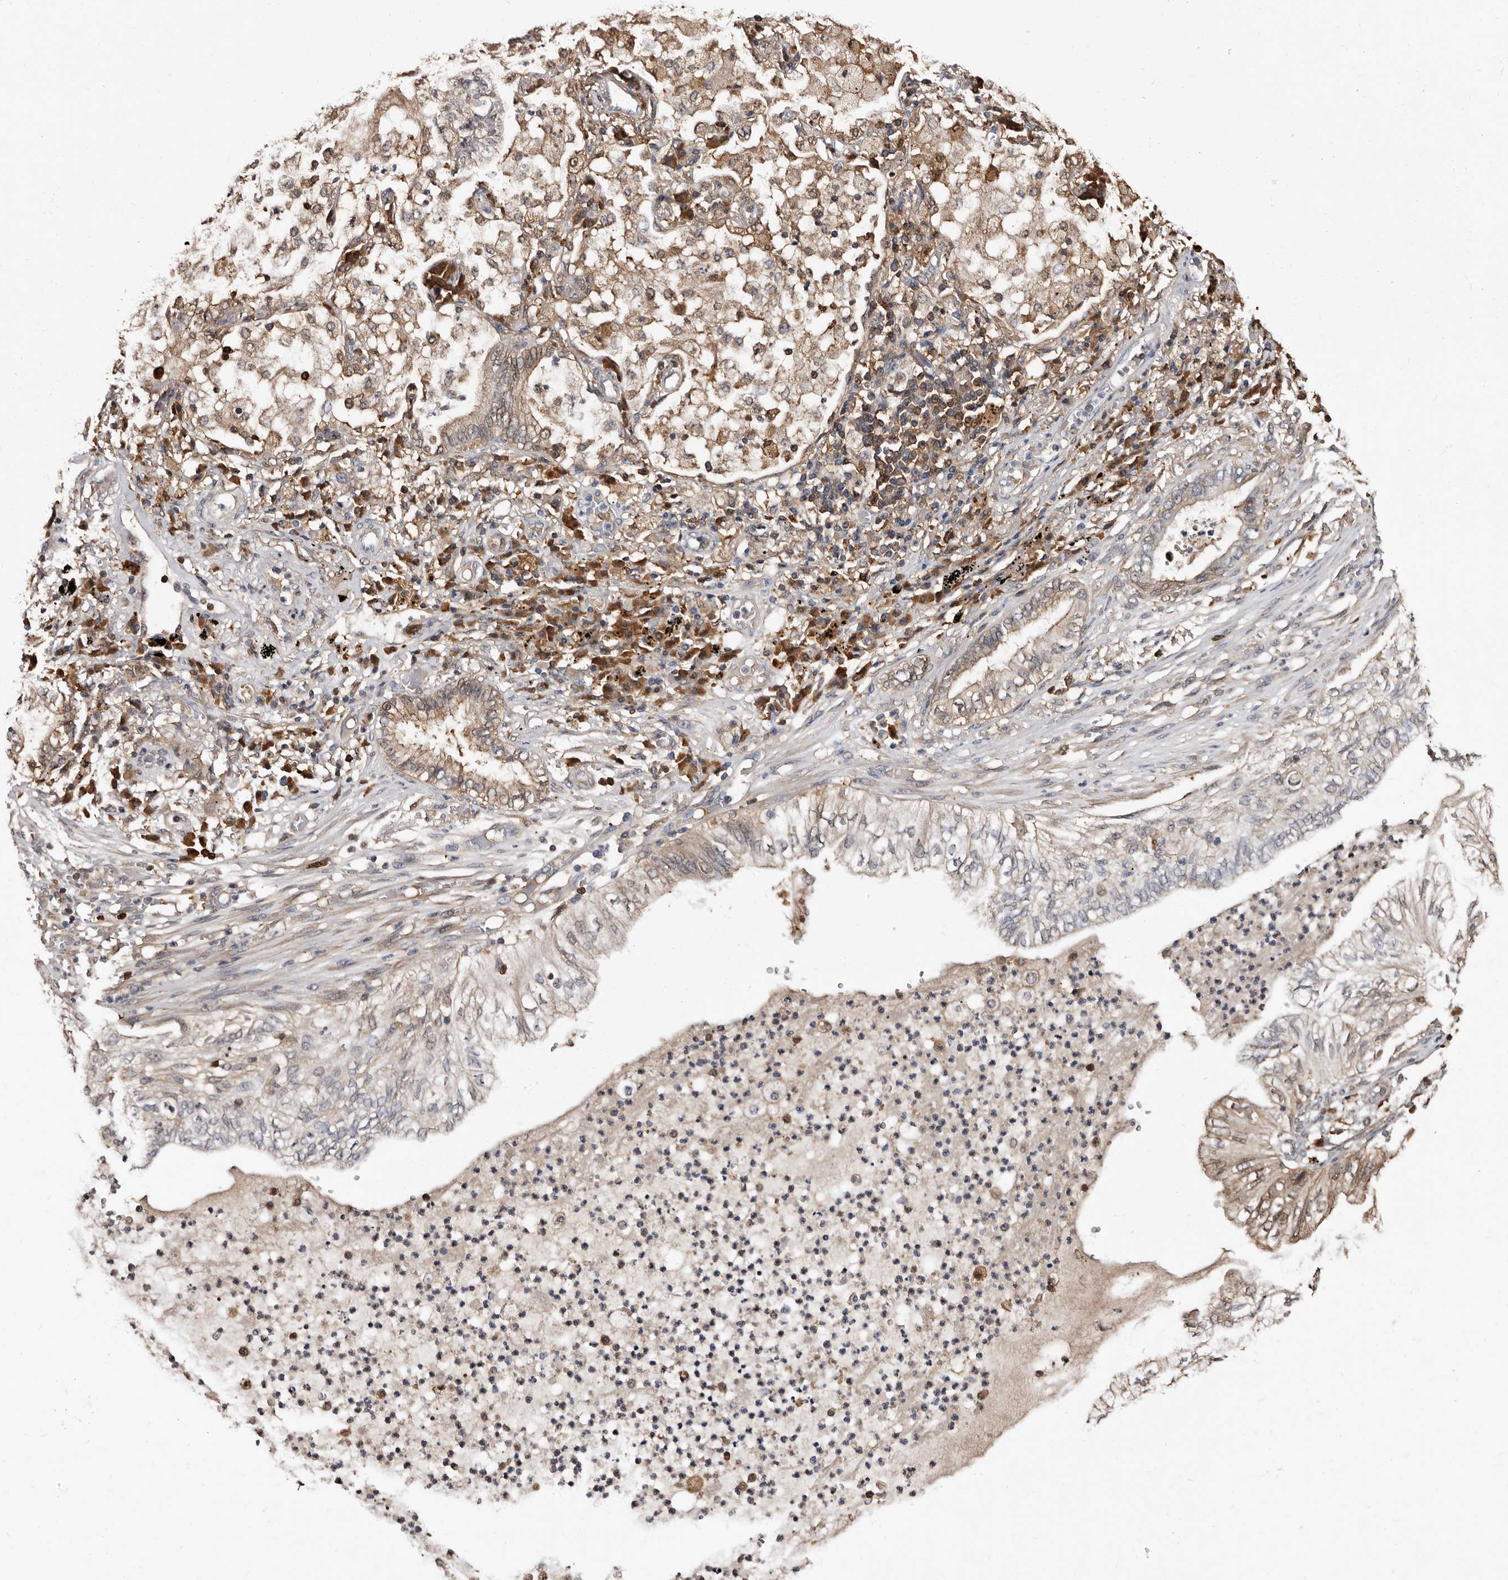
{"staining": {"intensity": "weak", "quantity": "25%-75%", "location": "cytoplasmic/membranous"}, "tissue": "lung cancer", "cell_type": "Tumor cells", "image_type": "cancer", "snomed": [{"axis": "morphology", "description": "Normal tissue, NOS"}, {"axis": "morphology", "description": "Adenocarcinoma, NOS"}, {"axis": "topography", "description": "Bronchus"}, {"axis": "topography", "description": "Lung"}], "caption": "Immunohistochemistry micrograph of human lung cancer (adenocarcinoma) stained for a protein (brown), which reveals low levels of weak cytoplasmic/membranous positivity in about 25%-75% of tumor cells.", "gene": "DNPH1", "patient": {"sex": "female", "age": 70}}